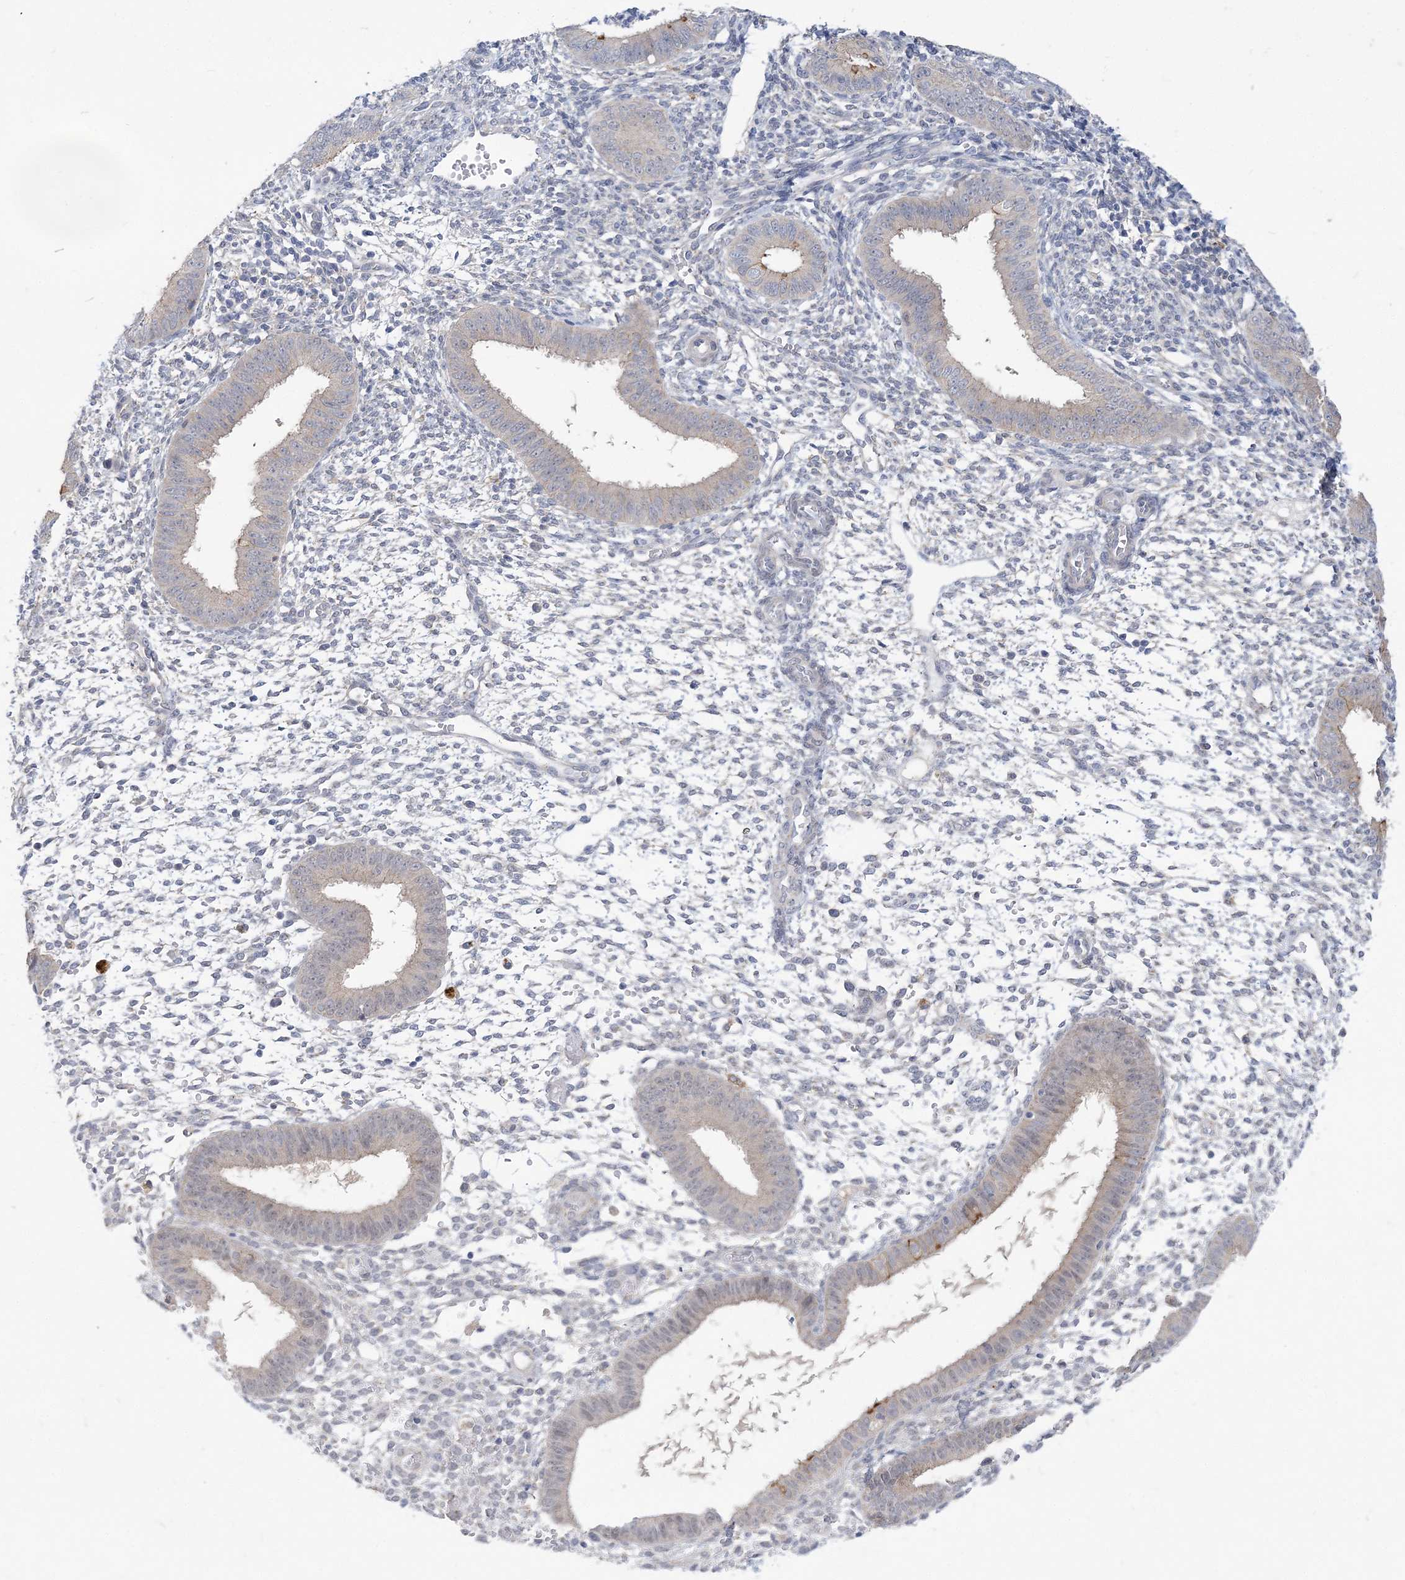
{"staining": {"intensity": "negative", "quantity": "none", "location": "none"}, "tissue": "endometrium", "cell_type": "Cells in endometrial stroma", "image_type": "normal", "snomed": [{"axis": "morphology", "description": "Normal tissue, NOS"}, {"axis": "topography", "description": "Uterus"}, {"axis": "topography", "description": "Endometrium"}], "caption": "Immunohistochemistry micrograph of unremarkable human endometrium stained for a protein (brown), which displays no positivity in cells in endometrial stroma. (Immunohistochemistry (ihc), brightfield microscopy, high magnification).", "gene": "ANKRD35", "patient": {"sex": "female", "age": 48}}